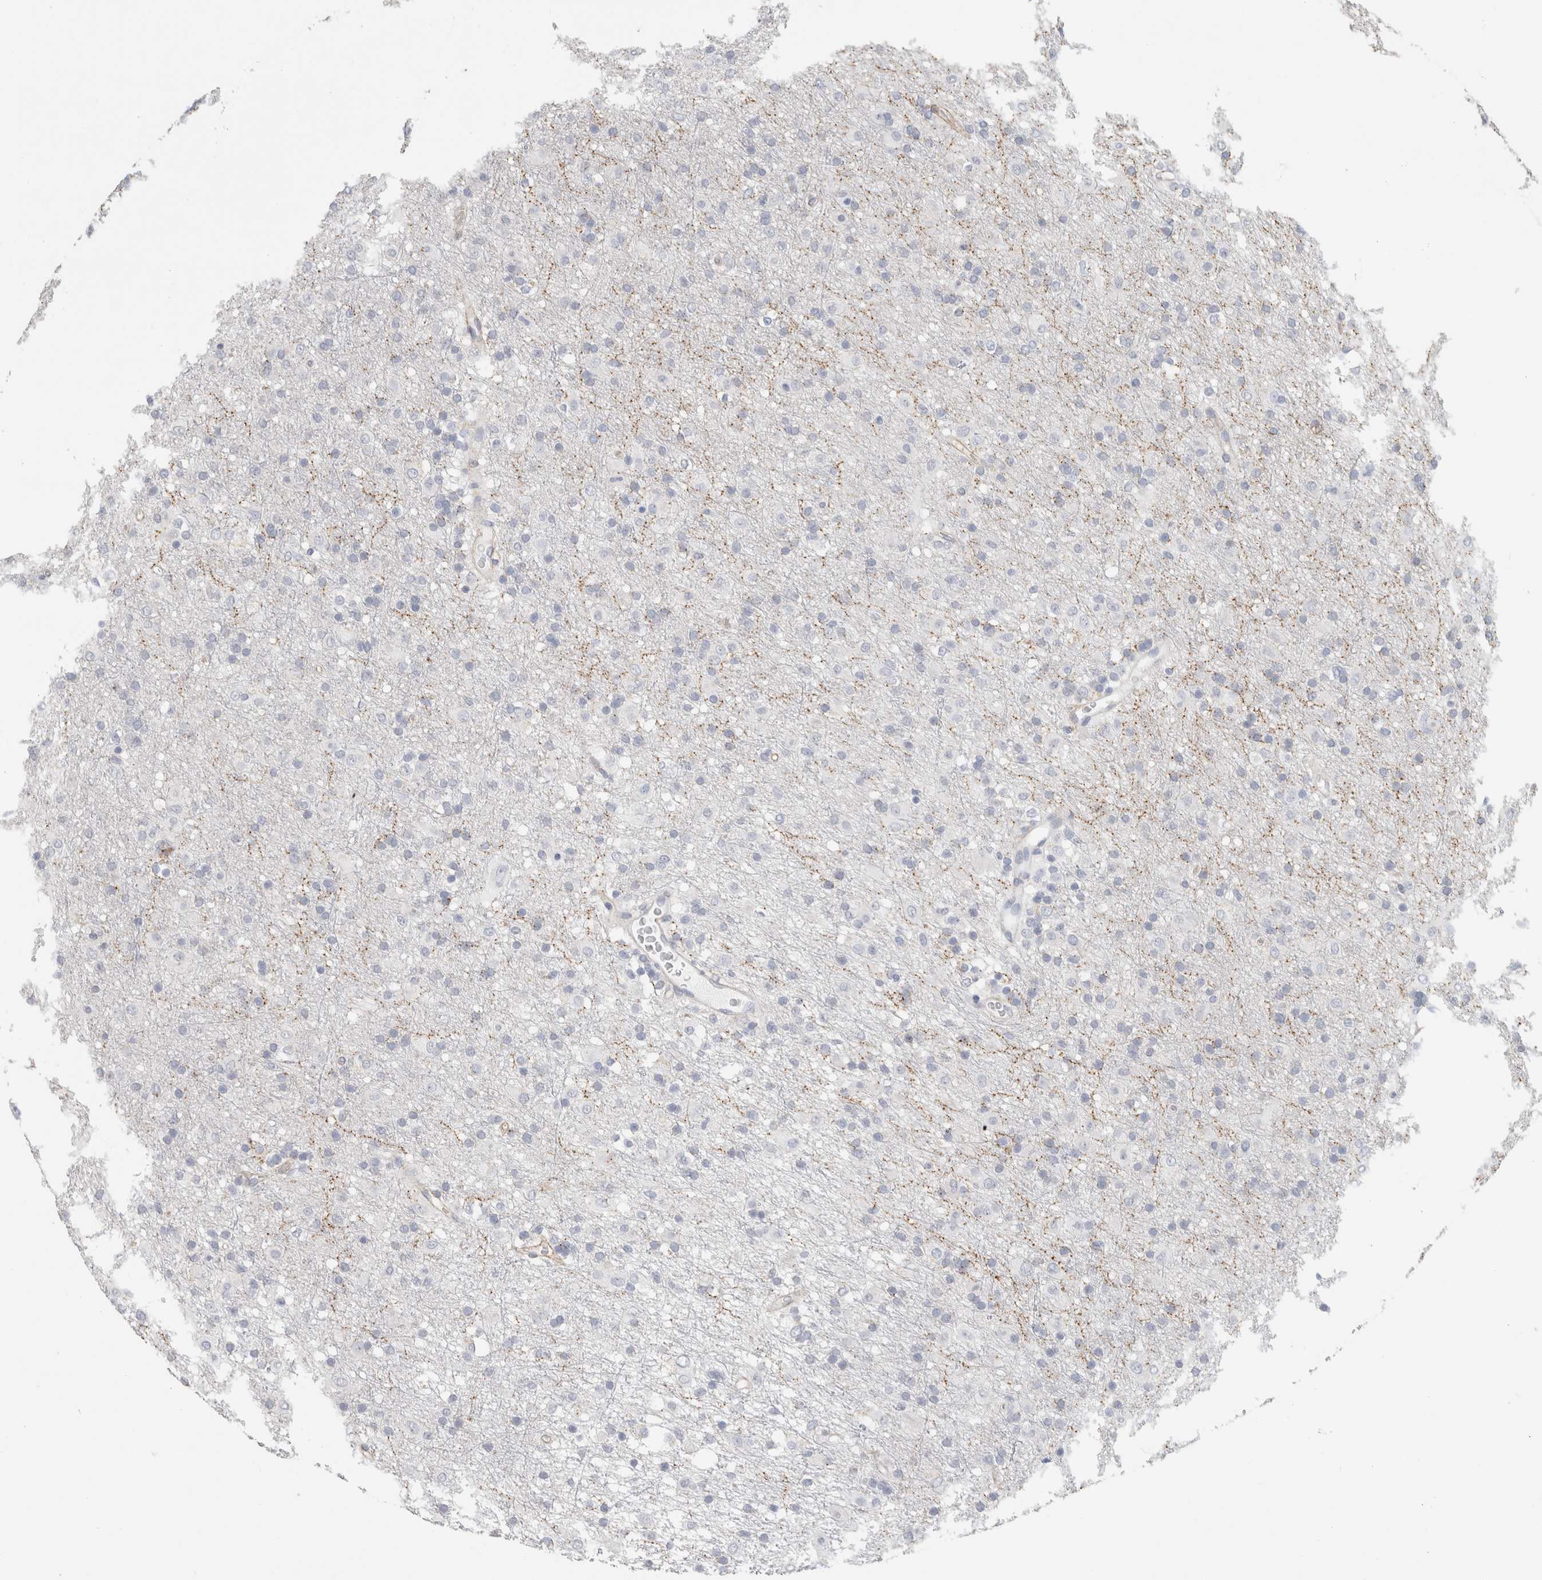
{"staining": {"intensity": "negative", "quantity": "none", "location": "none"}, "tissue": "glioma", "cell_type": "Tumor cells", "image_type": "cancer", "snomed": [{"axis": "morphology", "description": "Glioma, malignant, Low grade"}, {"axis": "topography", "description": "Brain"}], "caption": "Glioma was stained to show a protein in brown. There is no significant positivity in tumor cells.", "gene": "SLC6A1", "patient": {"sex": "male", "age": 65}}